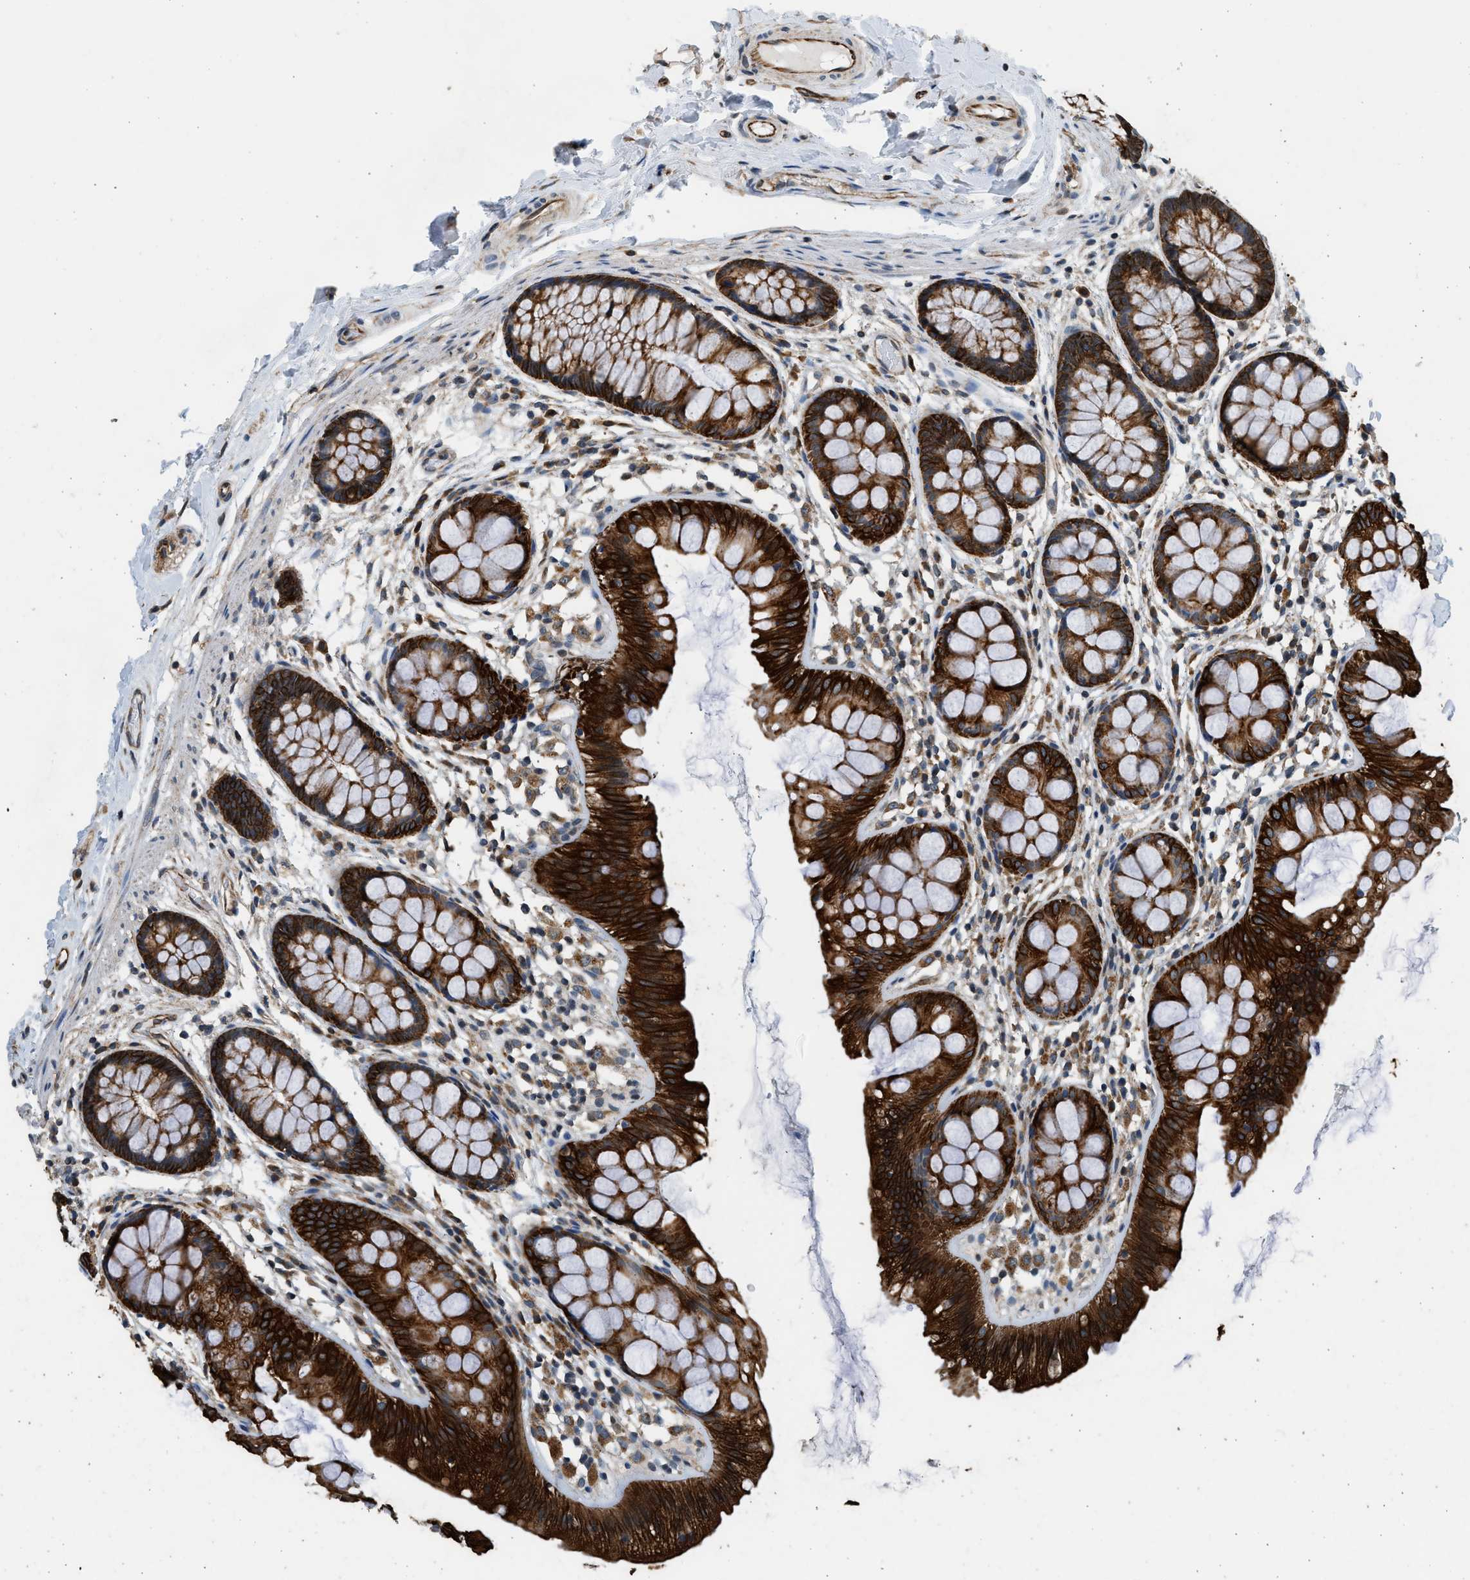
{"staining": {"intensity": "moderate", "quantity": ">75%", "location": "cytoplasmic/membranous"}, "tissue": "colon", "cell_type": "Endothelial cells", "image_type": "normal", "snomed": [{"axis": "morphology", "description": "Normal tissue, NOS"}, {"axis": "topography", "description": "Colon"}], "caption": "Immunohistochemistry (IHC) of unremarkable colon demonstrates medium levels of moderate cytoplasmic/membranous positivity in approximately >75% of endothelial cells.", "gene": "PCLO", "patient": {"sex": "female", "age": 56}}